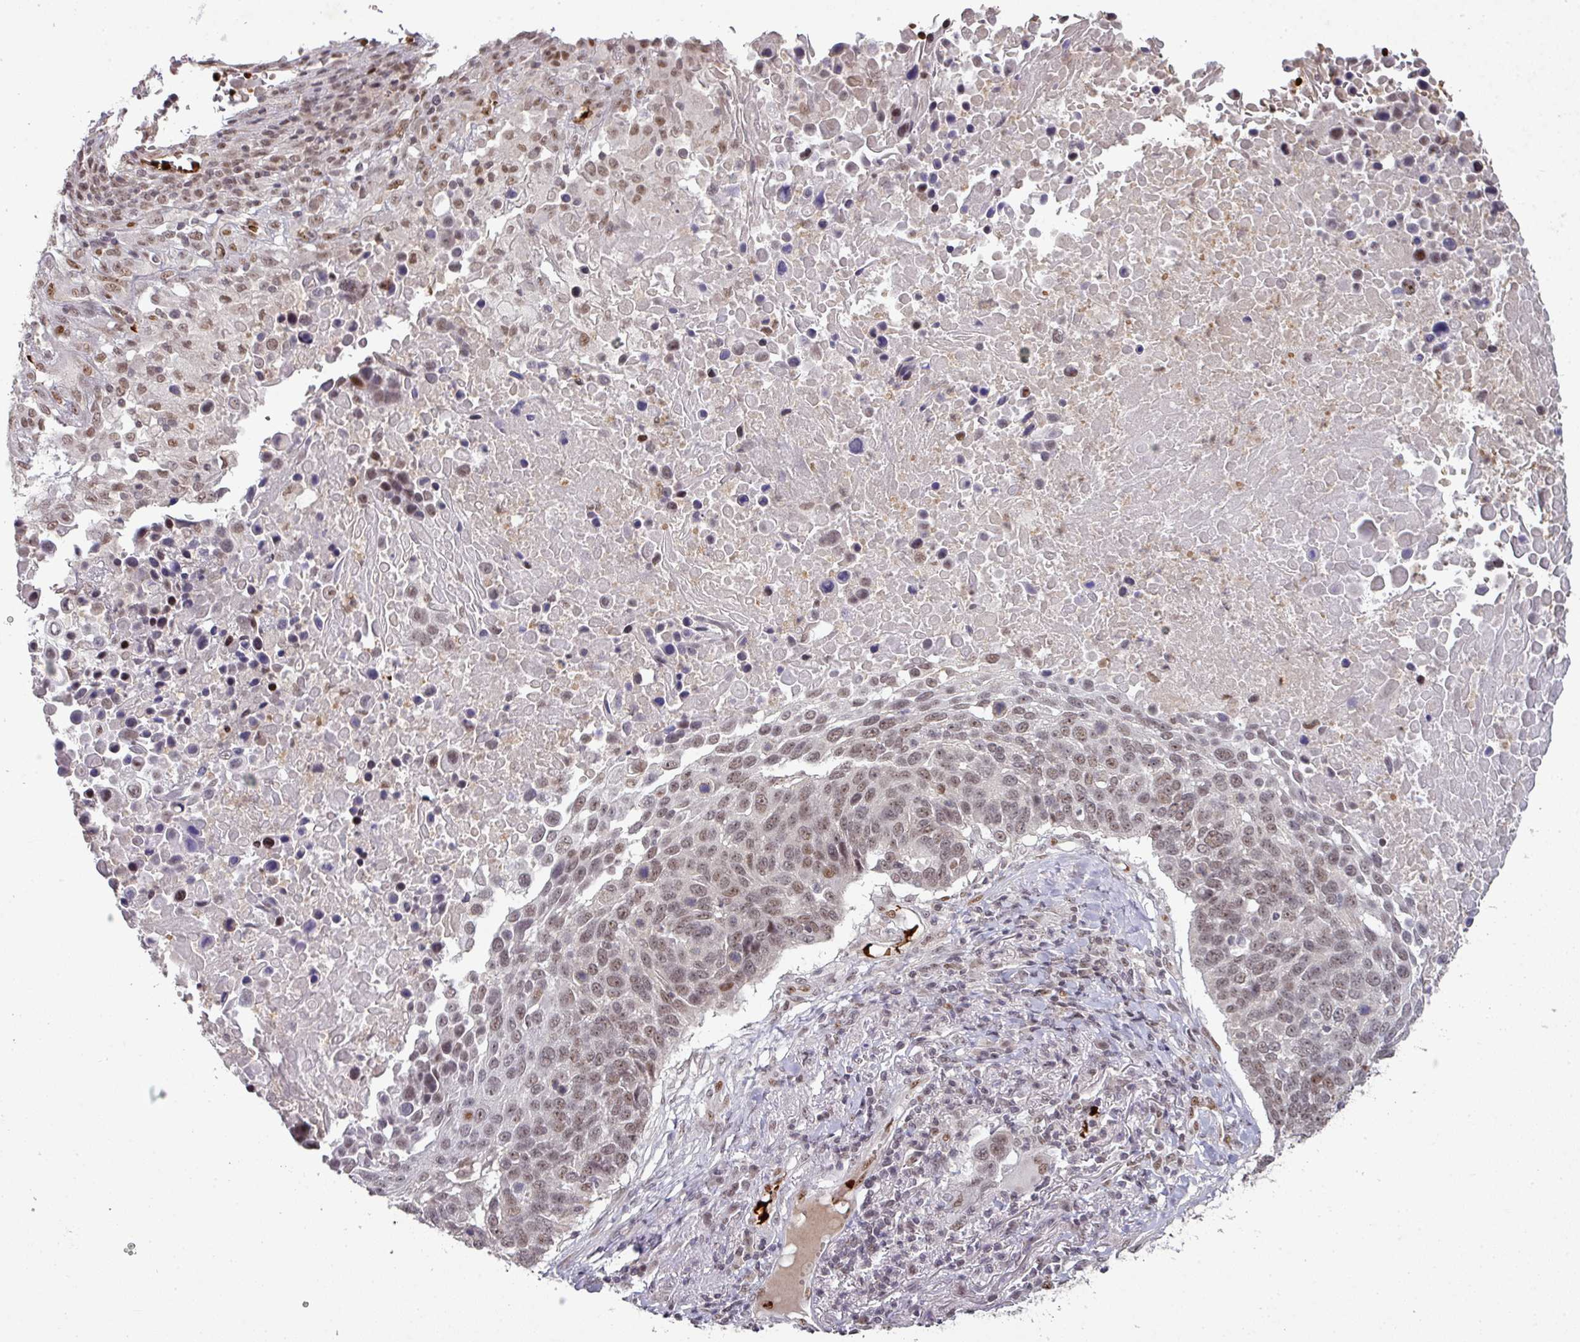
{"staining": {"intensity": "weak", "quantity": ">75%", "location": "nuclear"}, "tissue": "lung cancer", "cell_type": "Tumor cells", "image_type": "cancer", "snomed": [{"axis": "morphology", "description": "Normal tissue, NOS"}, {"axis": "morphology", "description": "Squamous cell carcinoma, NOS"}, {"axis": "topography", "description": "Lymph node"}, {"axis": "topography", "description": "Lung"}], "caption": "There is low levels of weak nuclear expression in tumor cells of lung cancer (squamous cell carcinoma), as demonstrated by immunohistochemical staining (brown color).", "gene": "NEIL1", "patient": {"sex": "male", "age": 66}}